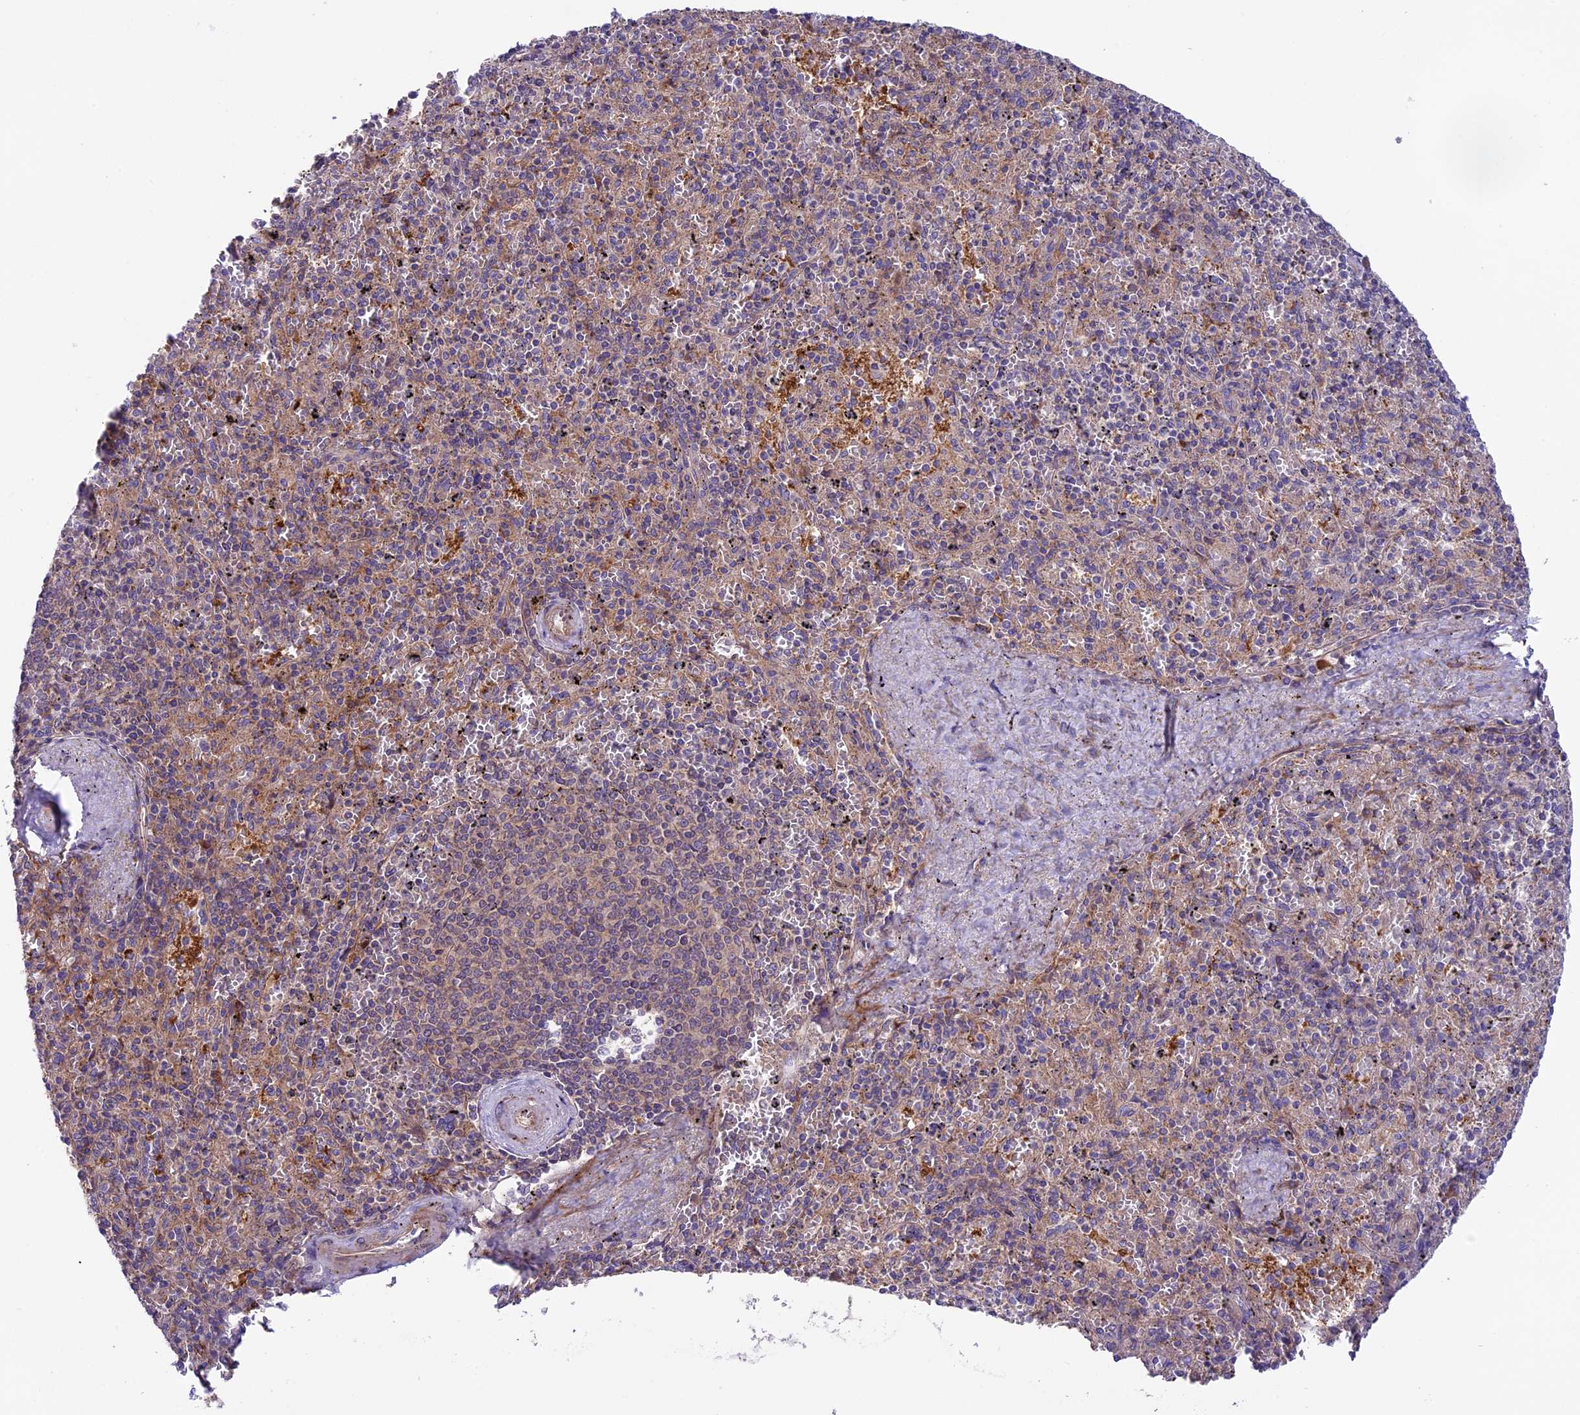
{"staining": {"intensity": "negative", "quantity": "none", "location": "none"}, "tissue": "spleen", "cell_type": "Cells in red pulp", "image_type": "normal", "snomed": [{"axis": "morphology", "description": "Normal tissue, NOS"}, {"axis": "topography", "description": "Spleen"}], "caption": "This is an immunohistochemistry (IHC) histopathology image of unremarkable spleen. There is no positivity in cells in red pulp.", "gene": "COG8", "patient": {"sex": "male", "age": 82}}